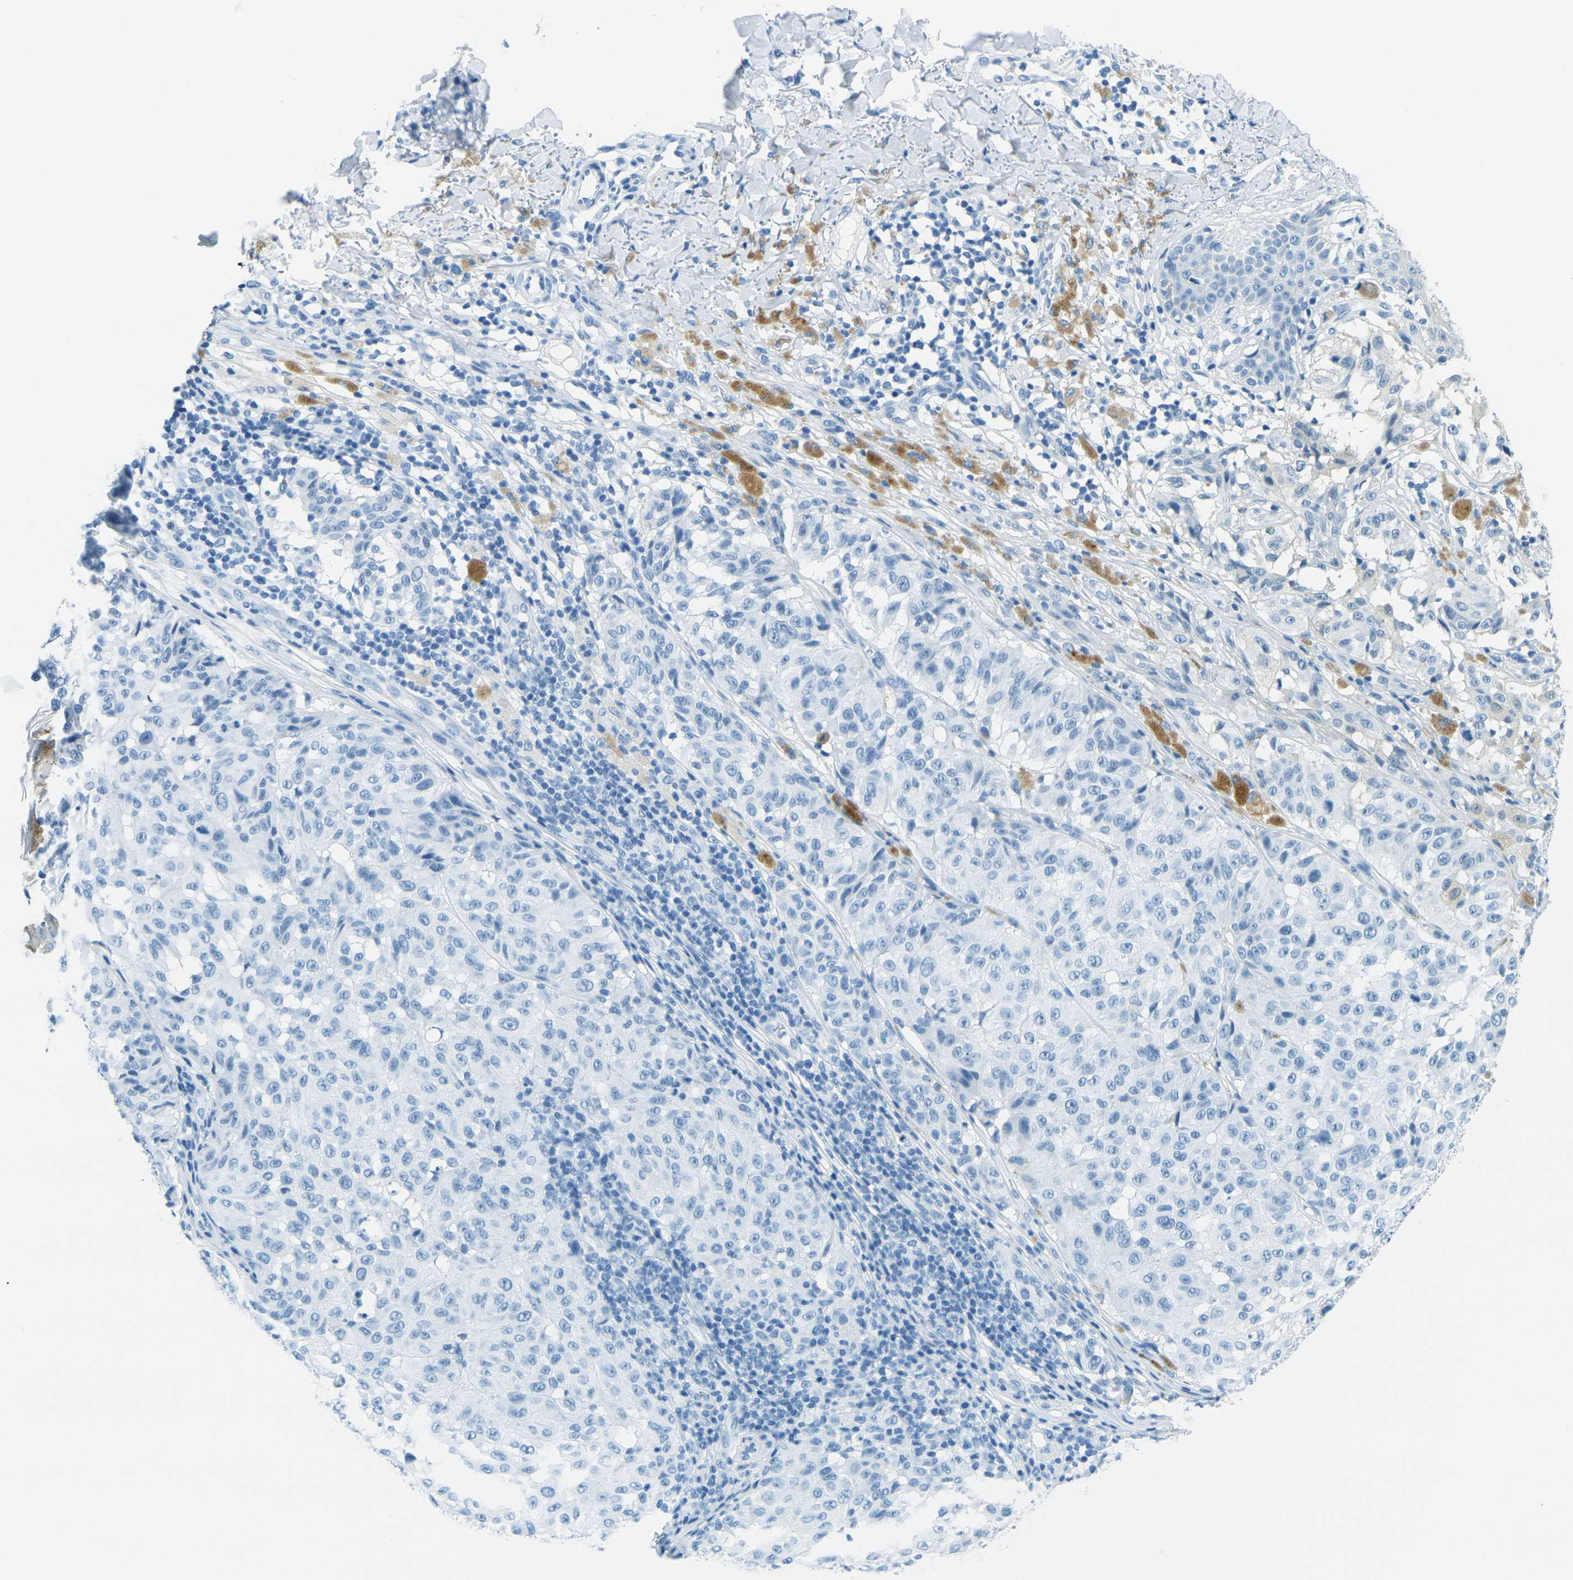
{"staining": {"intensity": "negative", "quantity": "none", "location": "none"}, "tissue": "melanoma", "cell_type": "Tumor cells", "image_type": "cancer", "snomed": [{"axis": "morphology", "description": "Malignant melanoma, NOS"}, {"axis": "topography", "description": "Skin"}], "caption": "Tumor cells are negative for brown protein staining in malignant melanoma. The staining is performed using DAB (3,3'-diaminobenzidine) brown chromogen with nuclei counter-stained in using hematoxylin.", "gene": "OCLN", "patient": {"sex": "female", "age": 46}}